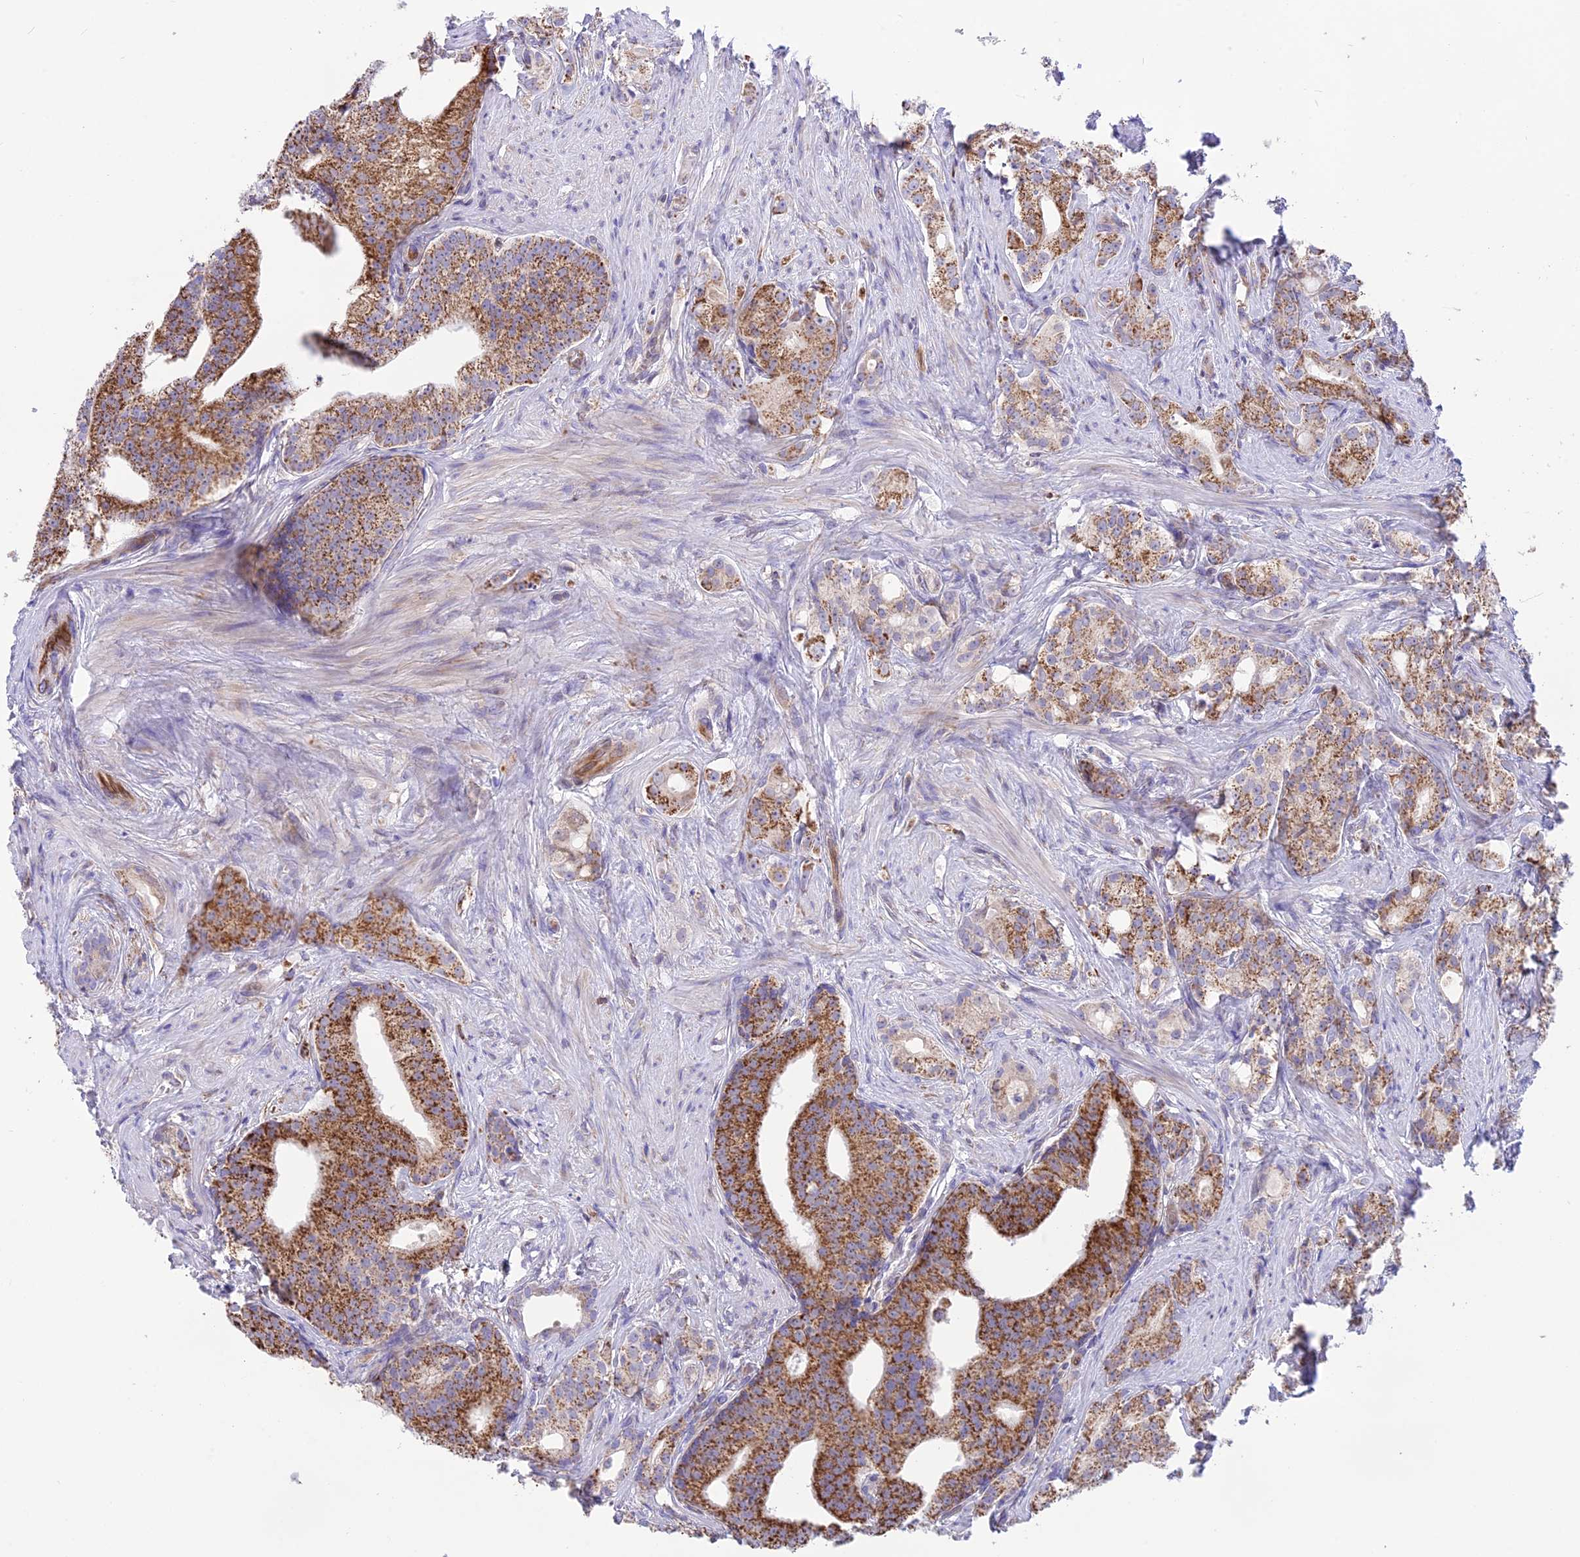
{"staining": {"intensity": "strong", "quantity": "25%-75%", "location": "cytoplasmic/membranous"}, "tissue": "prostate cancer", "cell_type": "Tumor cells", "image_type": "cancer", "snomed": [{"axis": "morphology", "description": "Adenocarcinoma, Low grade"}, {"axis": "topography", "description": "Prostate"}], "caption": "This is an image of IHC staining of prostate cancer (low-grade adenocarcinoma), which shows strong expression in the cytoplasmic/membranous of tumor cells.", "gene": "DOC2B", "patient": {"sex": "male", "age": 71}}